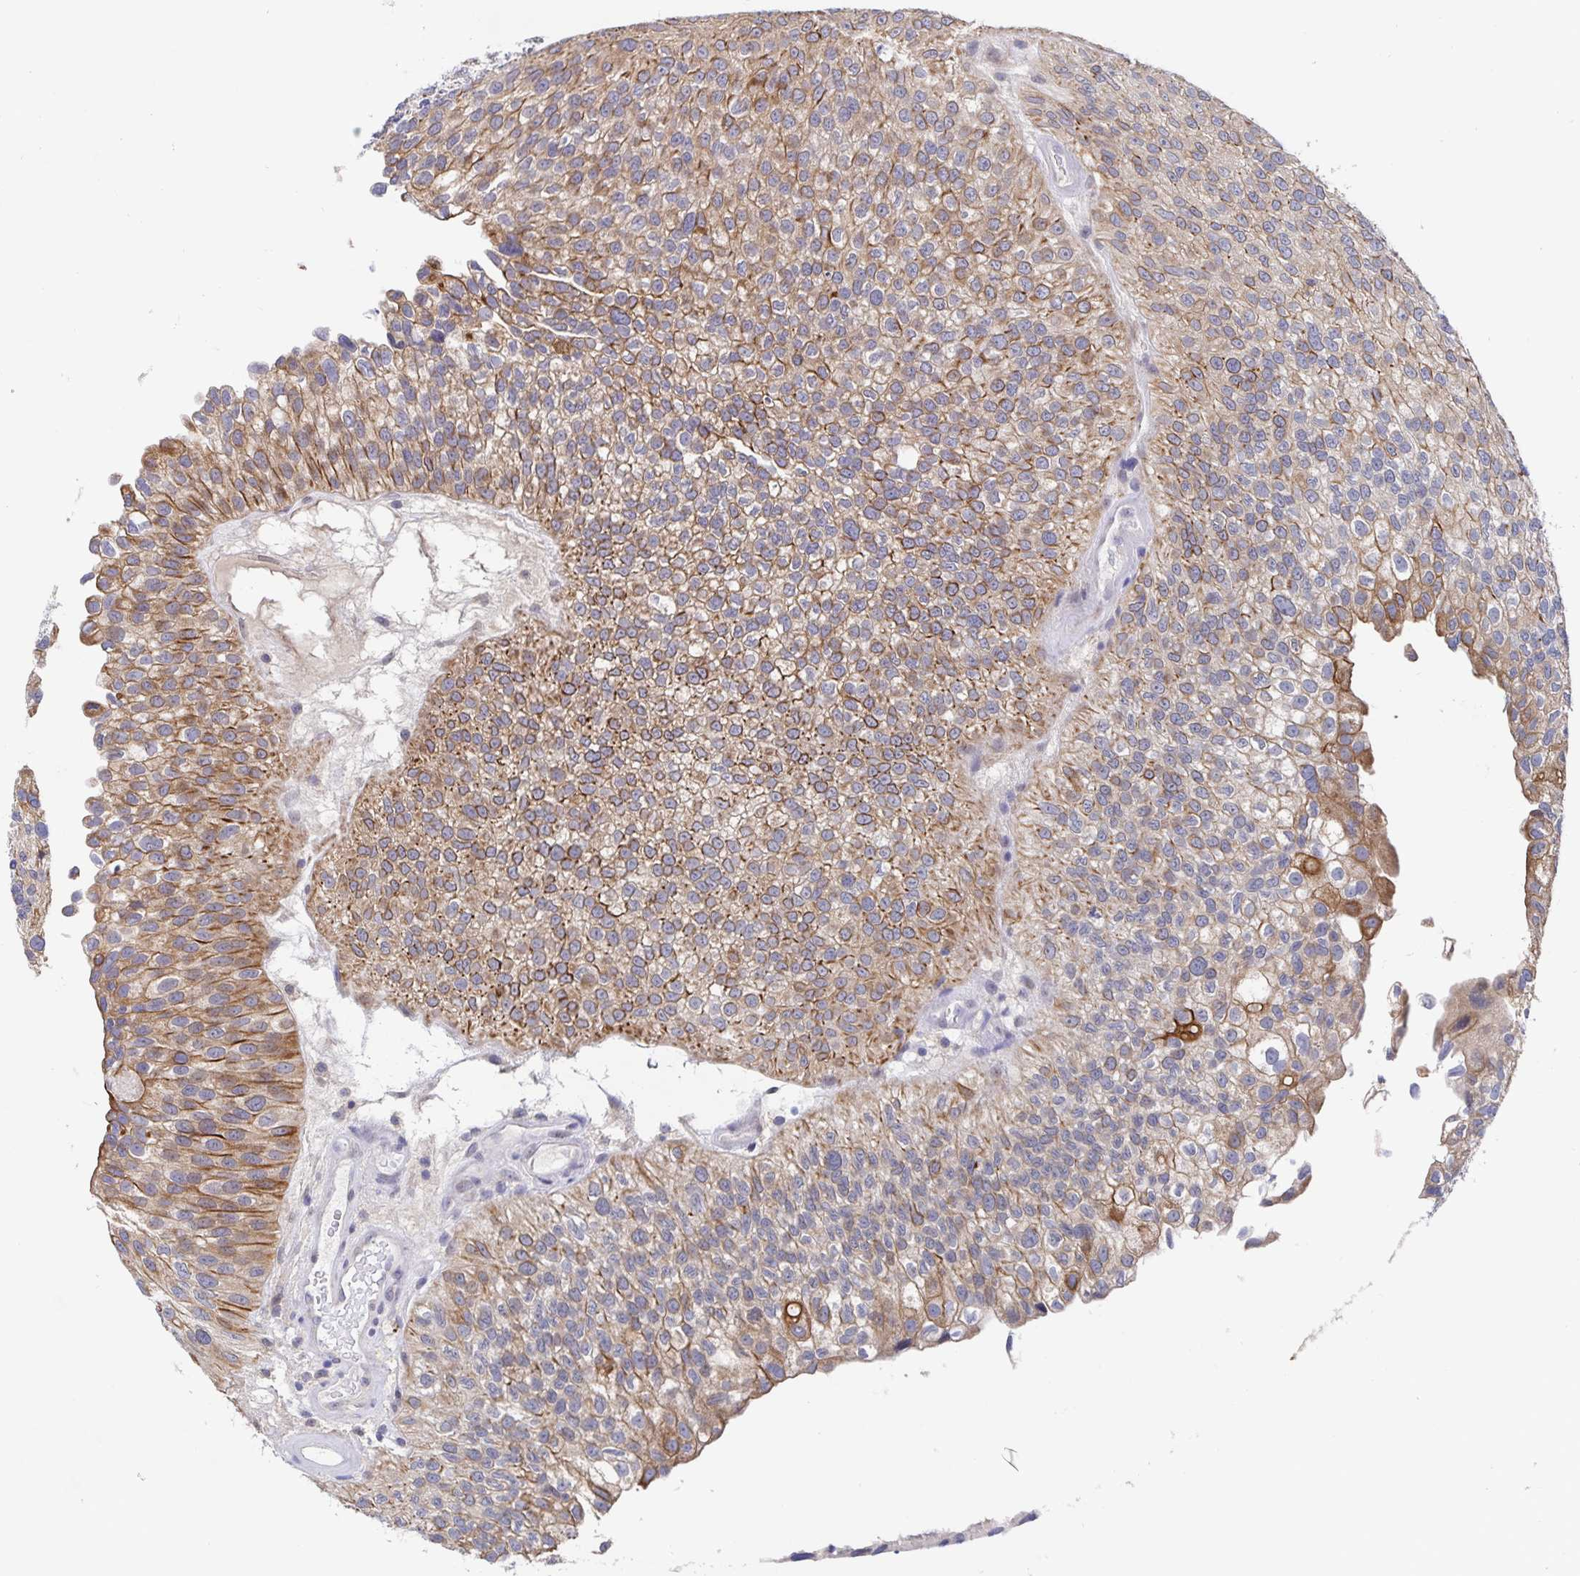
{"staining": {"intensity": "moderate", "quantity": "<25%", "location": "cytoplasmic/membranous"}, "tissue": "urothelial cancer", "cell_type": "Tumor cells", "image_type": "cancer", "snomed": [{"axis": "morphology", "description": "Urothelial carcinoma, NOS"}, {"axis": "topography", "description": "Urinary bladder"}], "caption": "DAB immunohistochemical staining of urothelial cancer exhibits moderate cytoplasmic/membranous protein positivity in approximately <25% of tumor cells.", "gene": "ZIK1", "patient": {"sex": "male", "age": 87}}